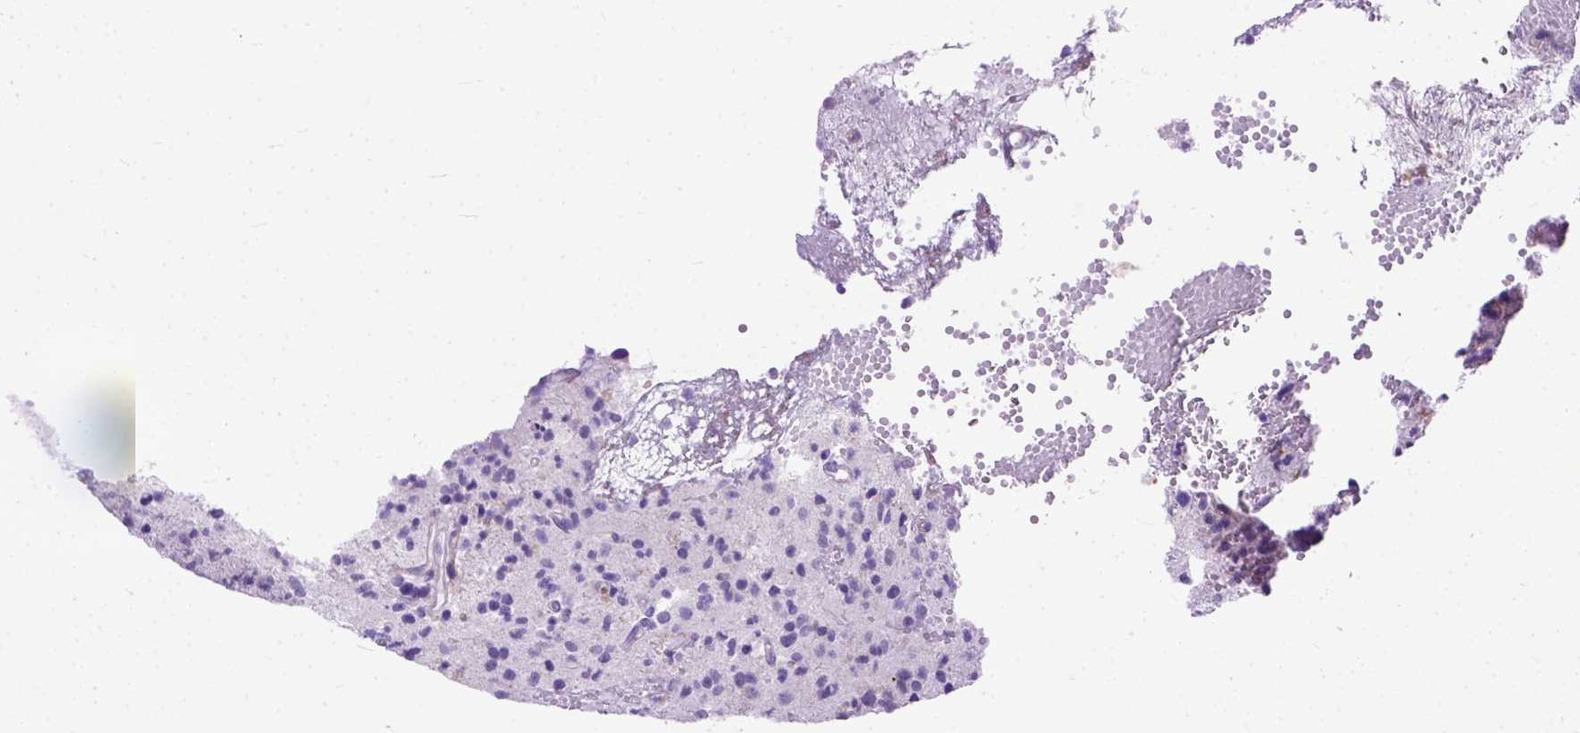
{"staining": {"intensity": "negative", "quantity": "none", "location": "none"}, "tissue": "glioma", "cell_type": "Tumor cells", "image_type": "cancer", "snomed": [{"axis": "morphology", "description": "Glioma, malignant, Low grade"}, {"axis": "topography", "description": "Brain"}], "caption": "The photomicrograph reveals no staining of tumor cells in low-grade glioma (malignant).", "gene": "PLK4", "patient": {"sex": "male", "age": 64}}